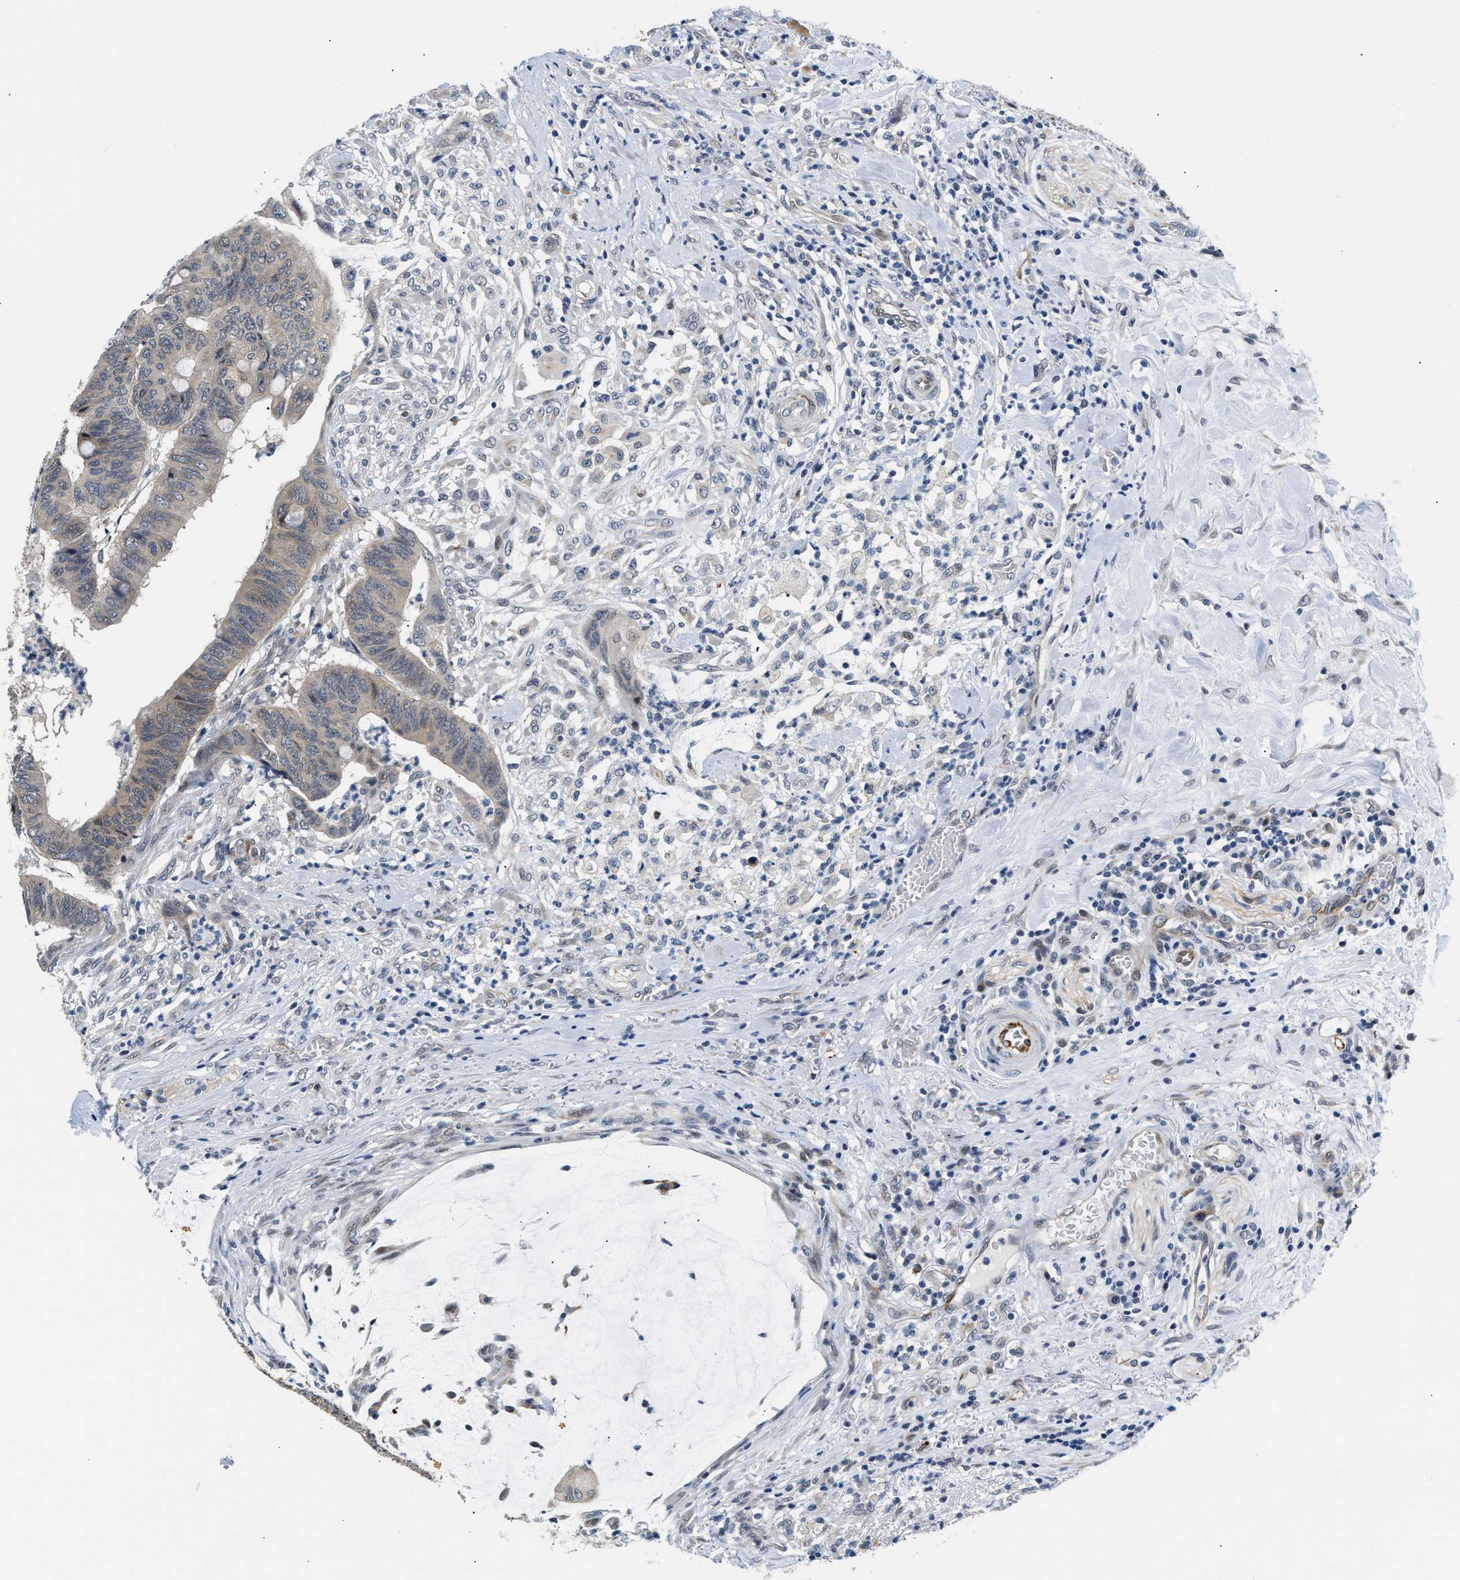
{"staining": {"intensity": "weak", "quantity": "<25%", "location": "cytoplasmic/membranous"}, "tissue": "colorectal cancer", "cell_type": "Tumor cells", "image_type": "cancer", "snomed": [{"axis": "morphology", "description": "Normal tissue, NOS"}, {"axis": "morphology", "description": "Adenocarcinoma, NOS"}, {"axis": "topography", "description": "Rectum"}, {"axis": "topography", "description": "Peripheral nerve tissue"}], "caption": "A photomicrograph of human adenocarcinoma (colorectal) is negative for staining in tumor cells. Brightfield microscopy of IHC stained with DAB (brown) and hematoxylin (blue), captured at high magnification.", "gene": "PPM1H", "patient": {"sex": "male", "age": 92}}